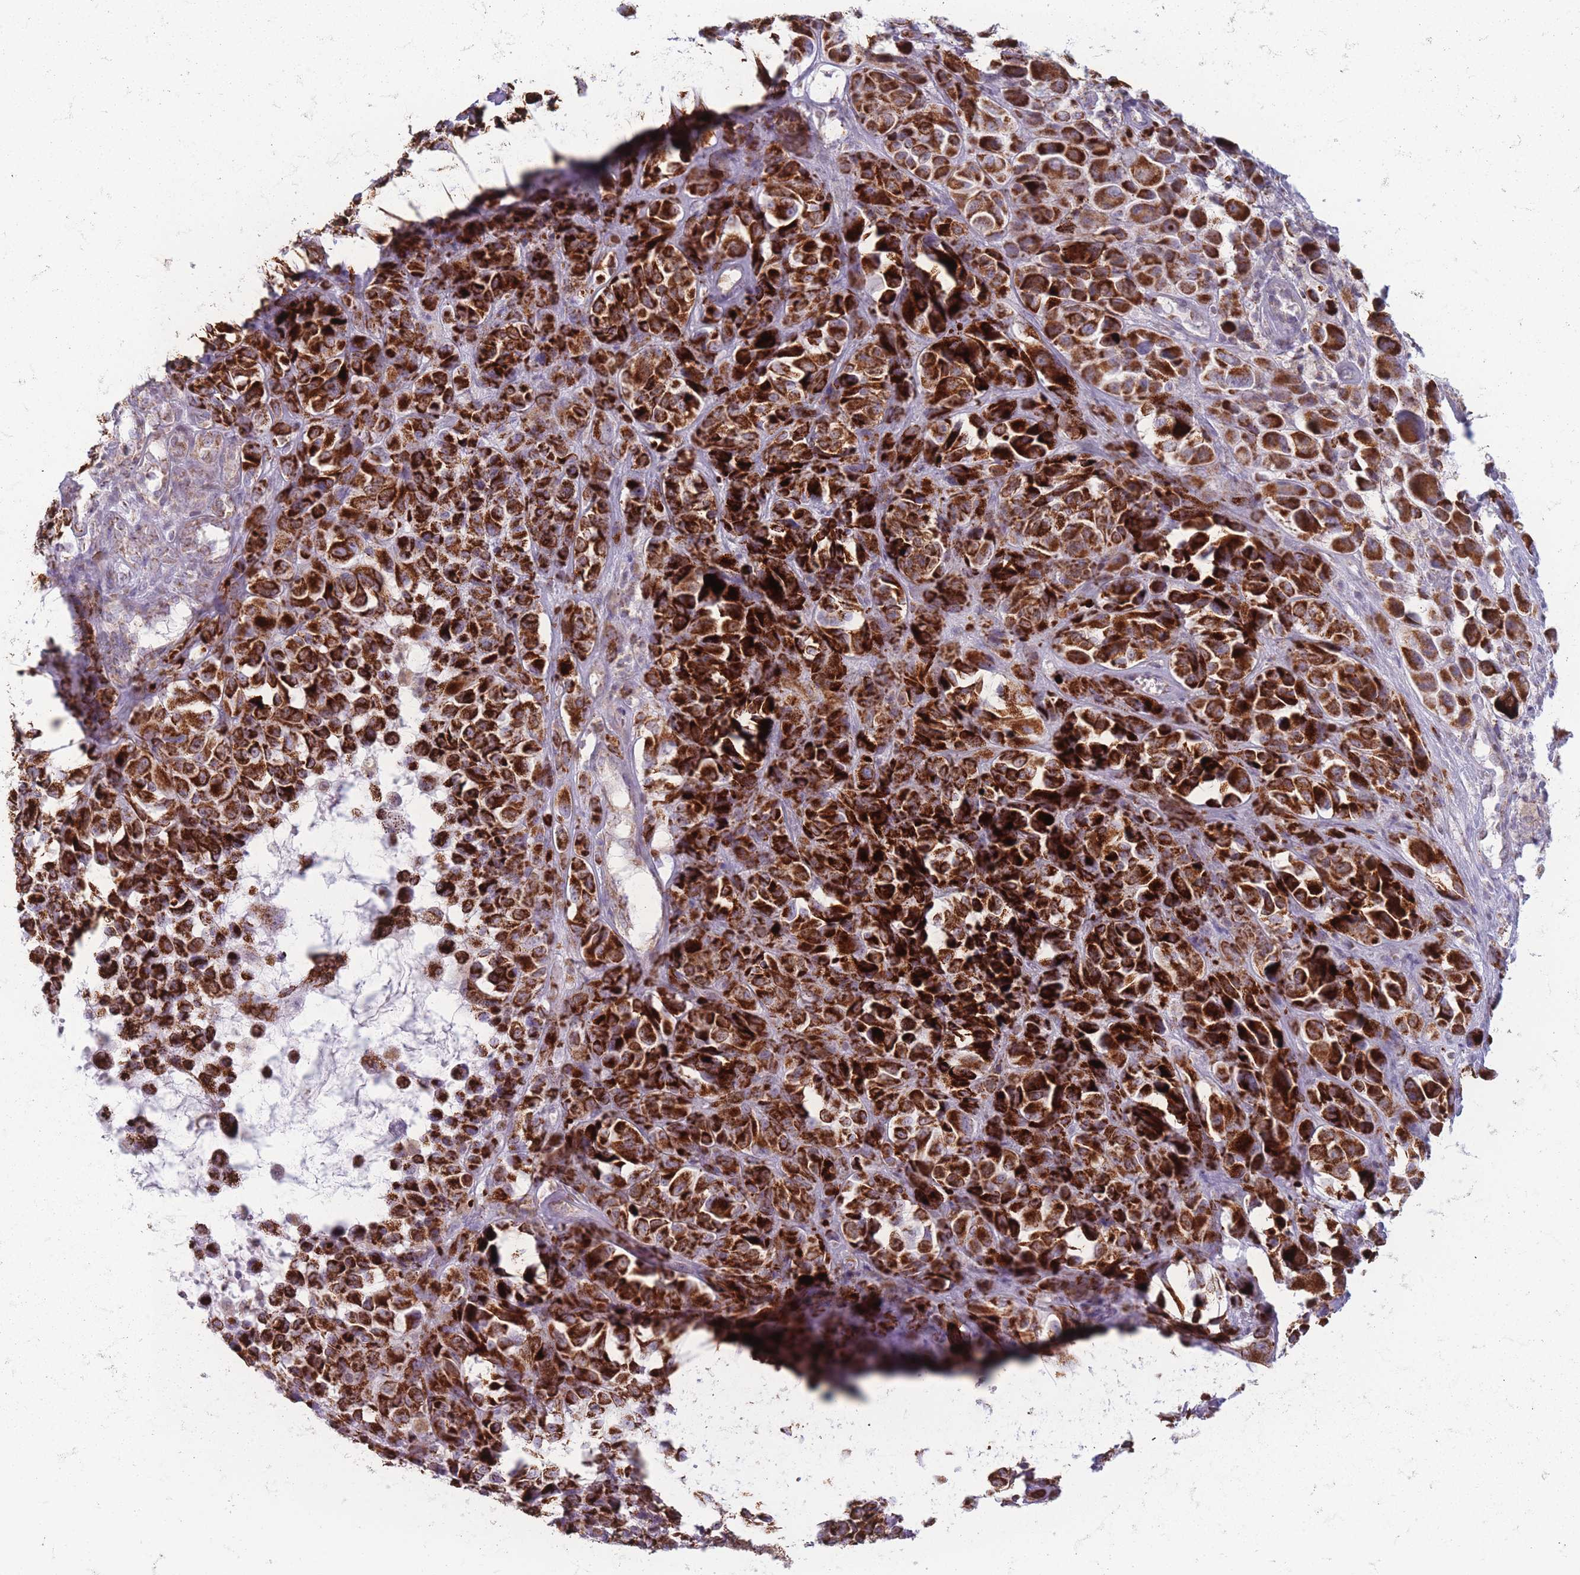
{"staining": {"intensity": "strong", "quantity": ">75%", "location": "cytoplasmic/membranous"}, "tissue": "melanoma", "cell_type": "Tumor cells", "image_type": "cancer", "snomed": [{"axis": "morphology", "description": "Malignant melanoma, NOS"}, {"axis": "topography", "description": "Skin of trunk"}], "caption": "The image demonstrates a brown stain indicating the presence of a protein in the cytoplasmic/membranous of tumor cells in malignant melanoma. (brown staining indicates protein expression, while blue staining denotes nuclei).", "gene": "DCHS1", "patient": {"sex": "male", "age": 71}}